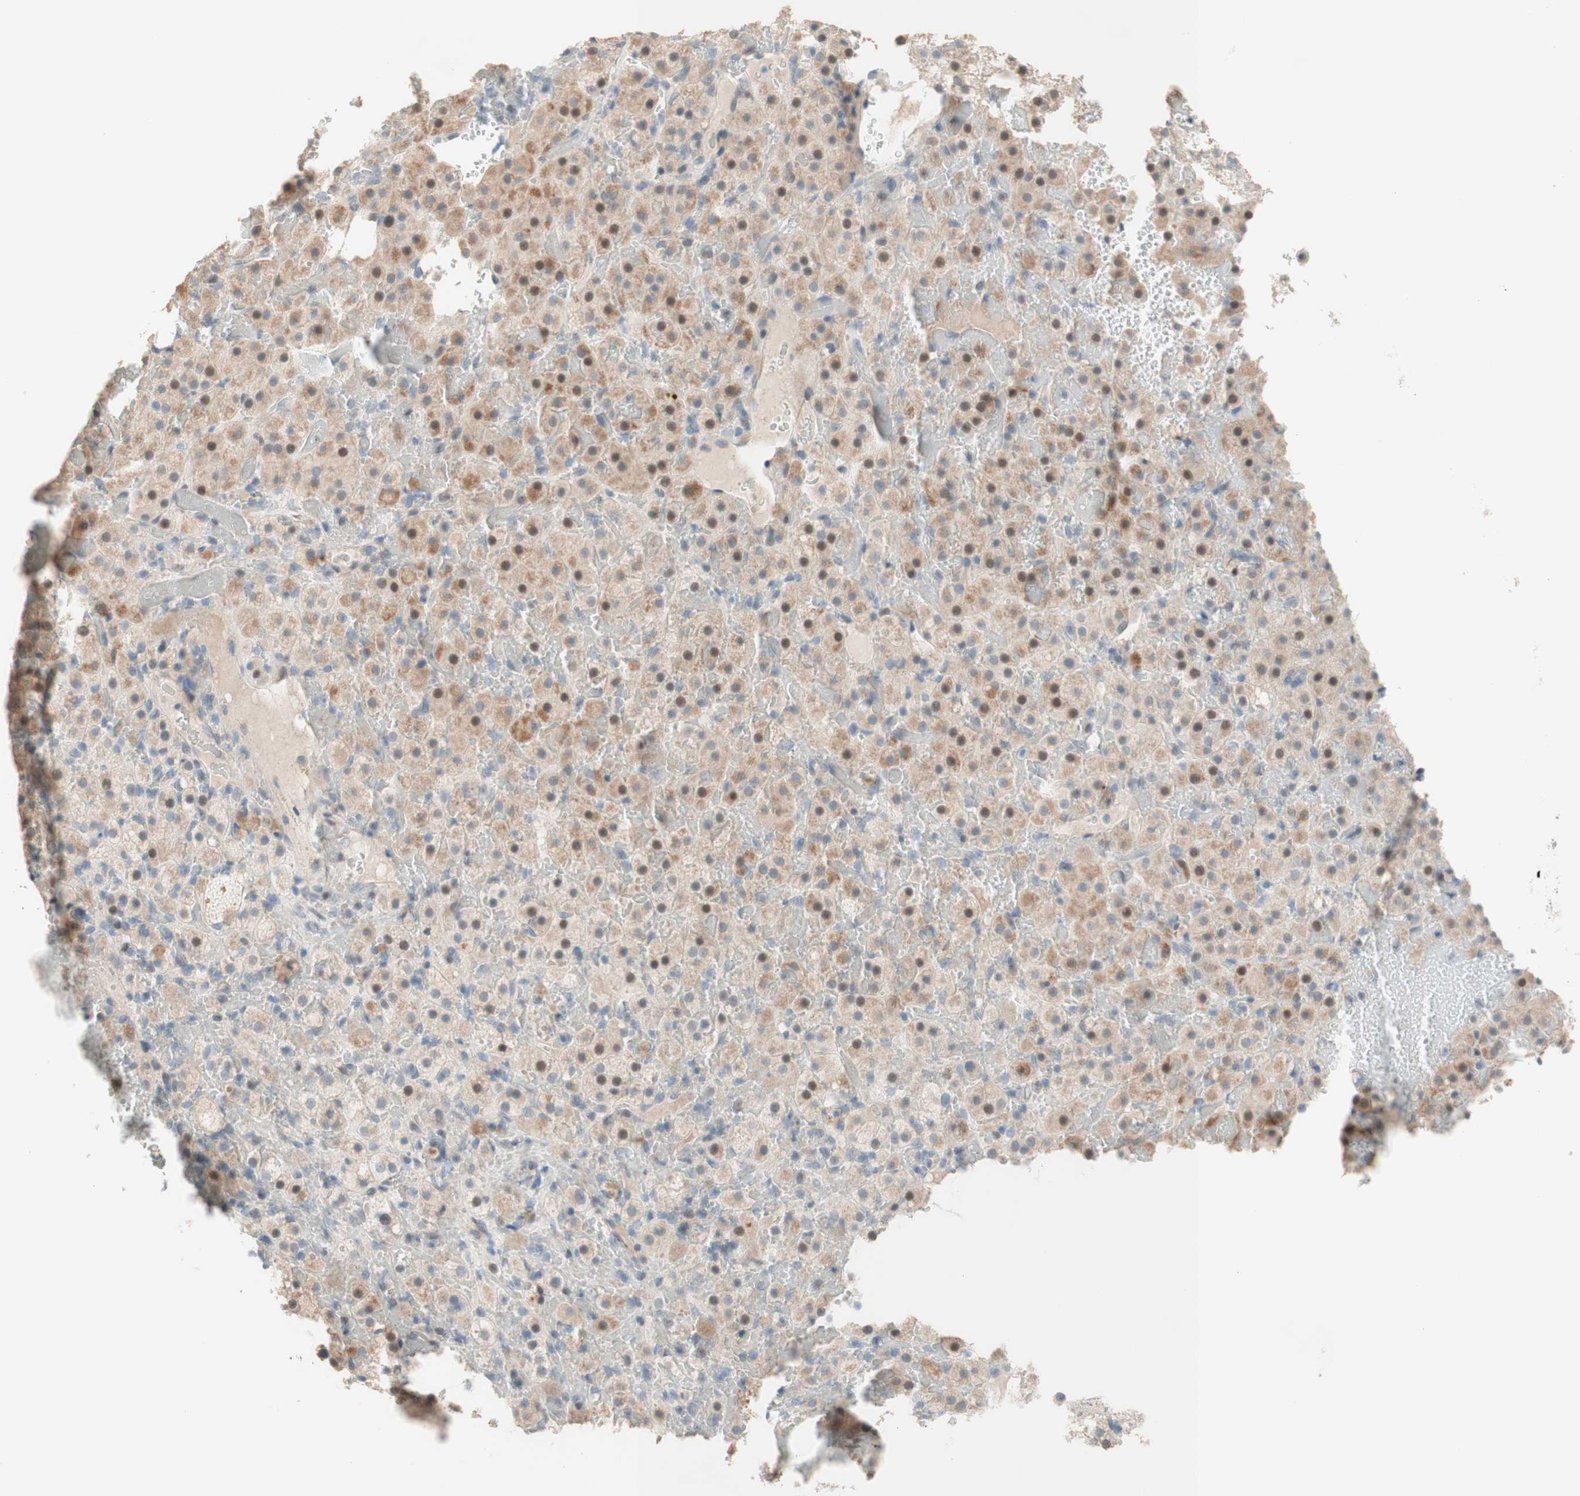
{"staining": {"intensity": "weak", "quantity": "25%-75%", "location": "cytoplasmic/membranous,nuclear"}, "tissue": "adrenal gland", "cell_type": "Glandular cells", "image_type": "normal", "snomed": [{"axis": "morphology", "description": "Normal tissue, NOS"}, {"axis": "topography", "description": "Adrenal gland"}], "caption": "Immunohistochemistry (IHC) of unremarkable human adrenal gland demonstrates low levels of weak cytoplasmic/membranous,nuclear expression in about 25%-75% of glandular cells. (Brightfield microscopy of DAB IHC at high magnification).", "gene": "JPH1", "patient": {"sex": "female", "age": 59}}